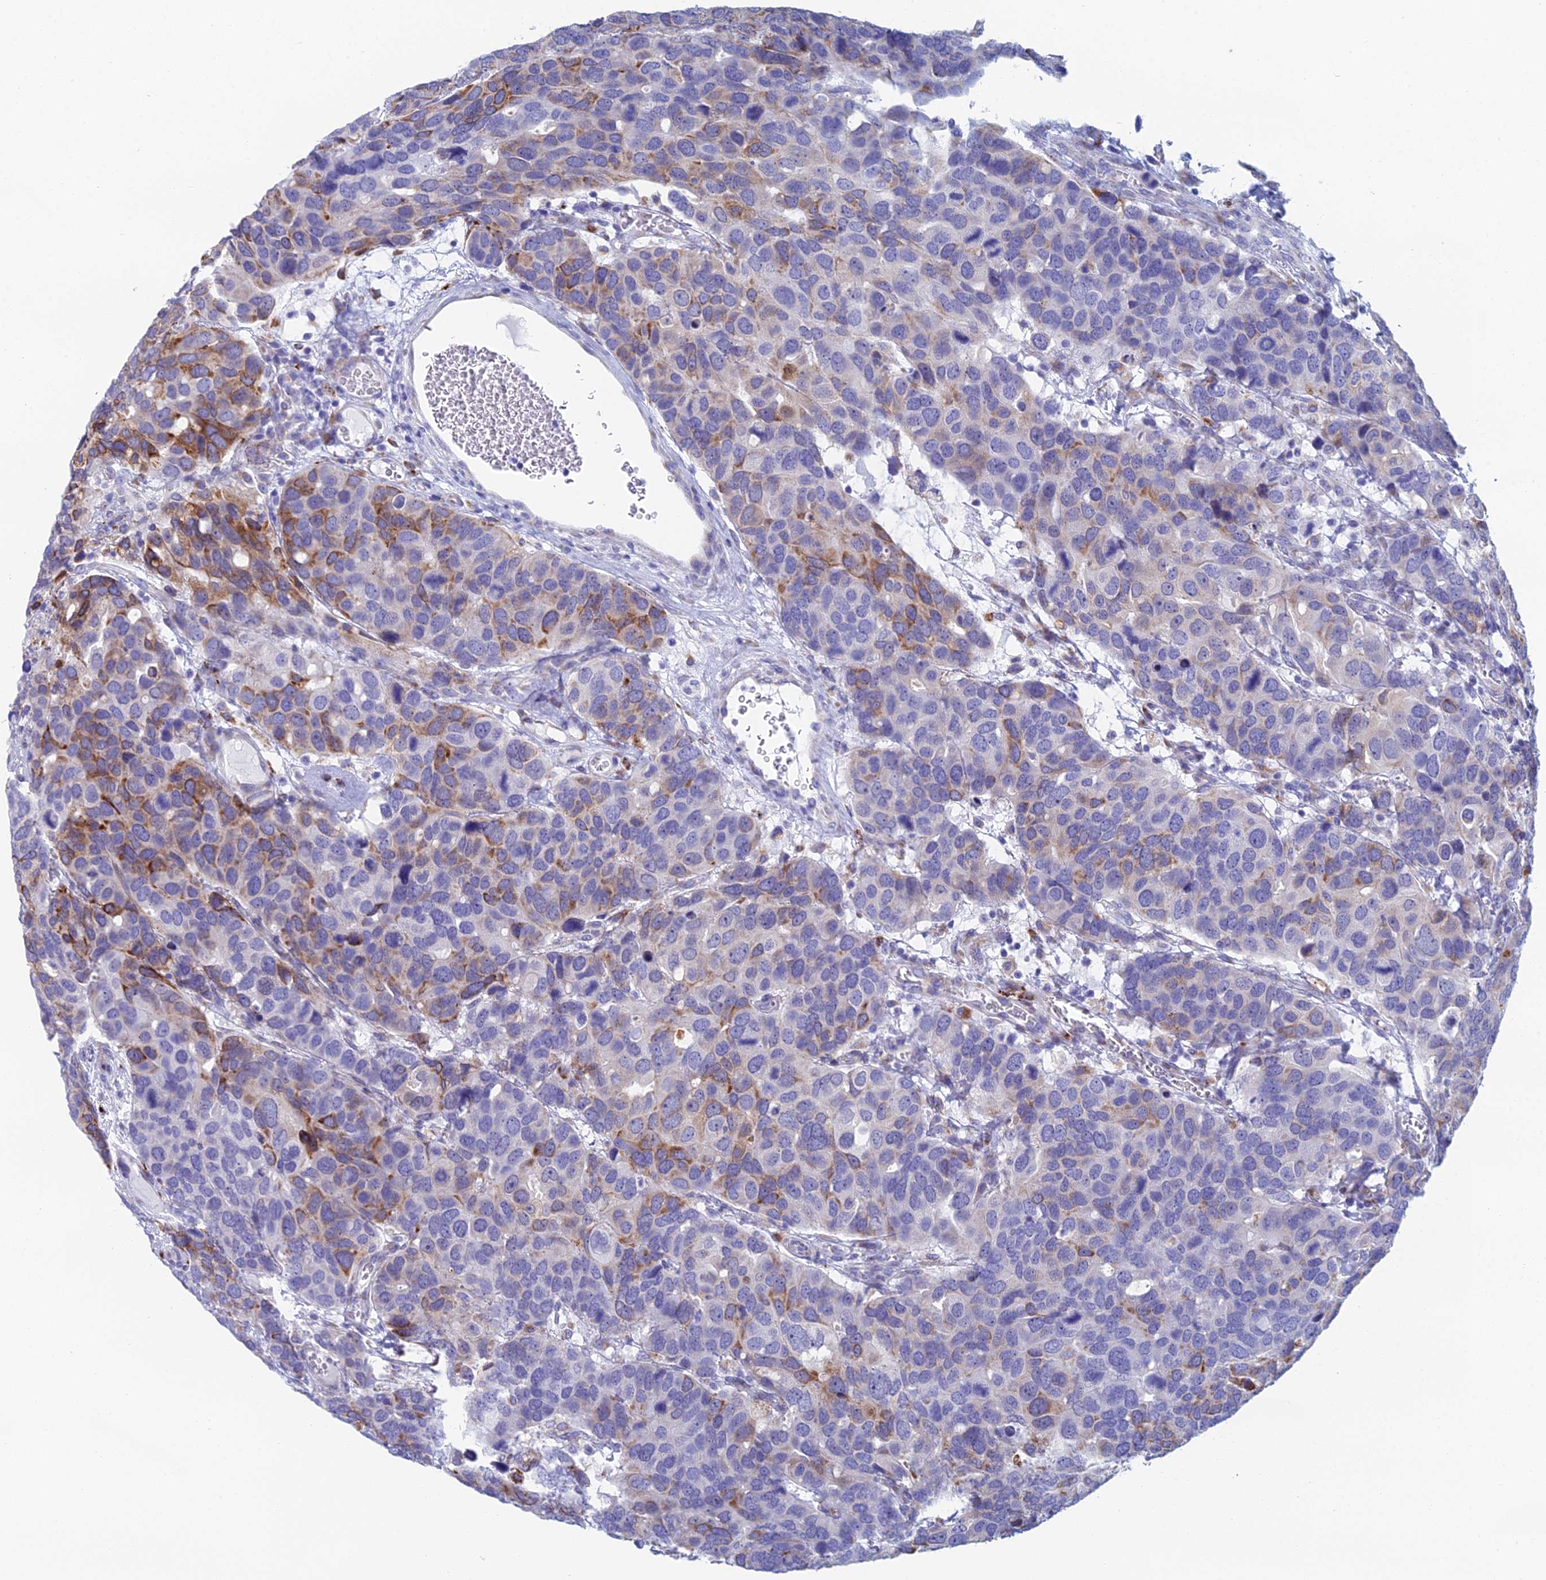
{"staining": {"intensity": "moderate", "quantity": "<25%", "location": "cytoplasmic/membranous"}, "tissue": "breast cancer", "cell_type": "Tumor cells", "image_type": "cancer", "snomed": [{"axis": "morphology", "description": "Duct carcinoma"}, {"axis": "topography", "description": "Breast"}], "caption": "This histopathology image displays IHC staining of breast infiltrating ductal carcinoma, with low moderate cytoplasmic/membranous positivity in about <25% of tumor cells.", "gene": "CFAP210", "patient": {"sex": "female", "age": 83}}